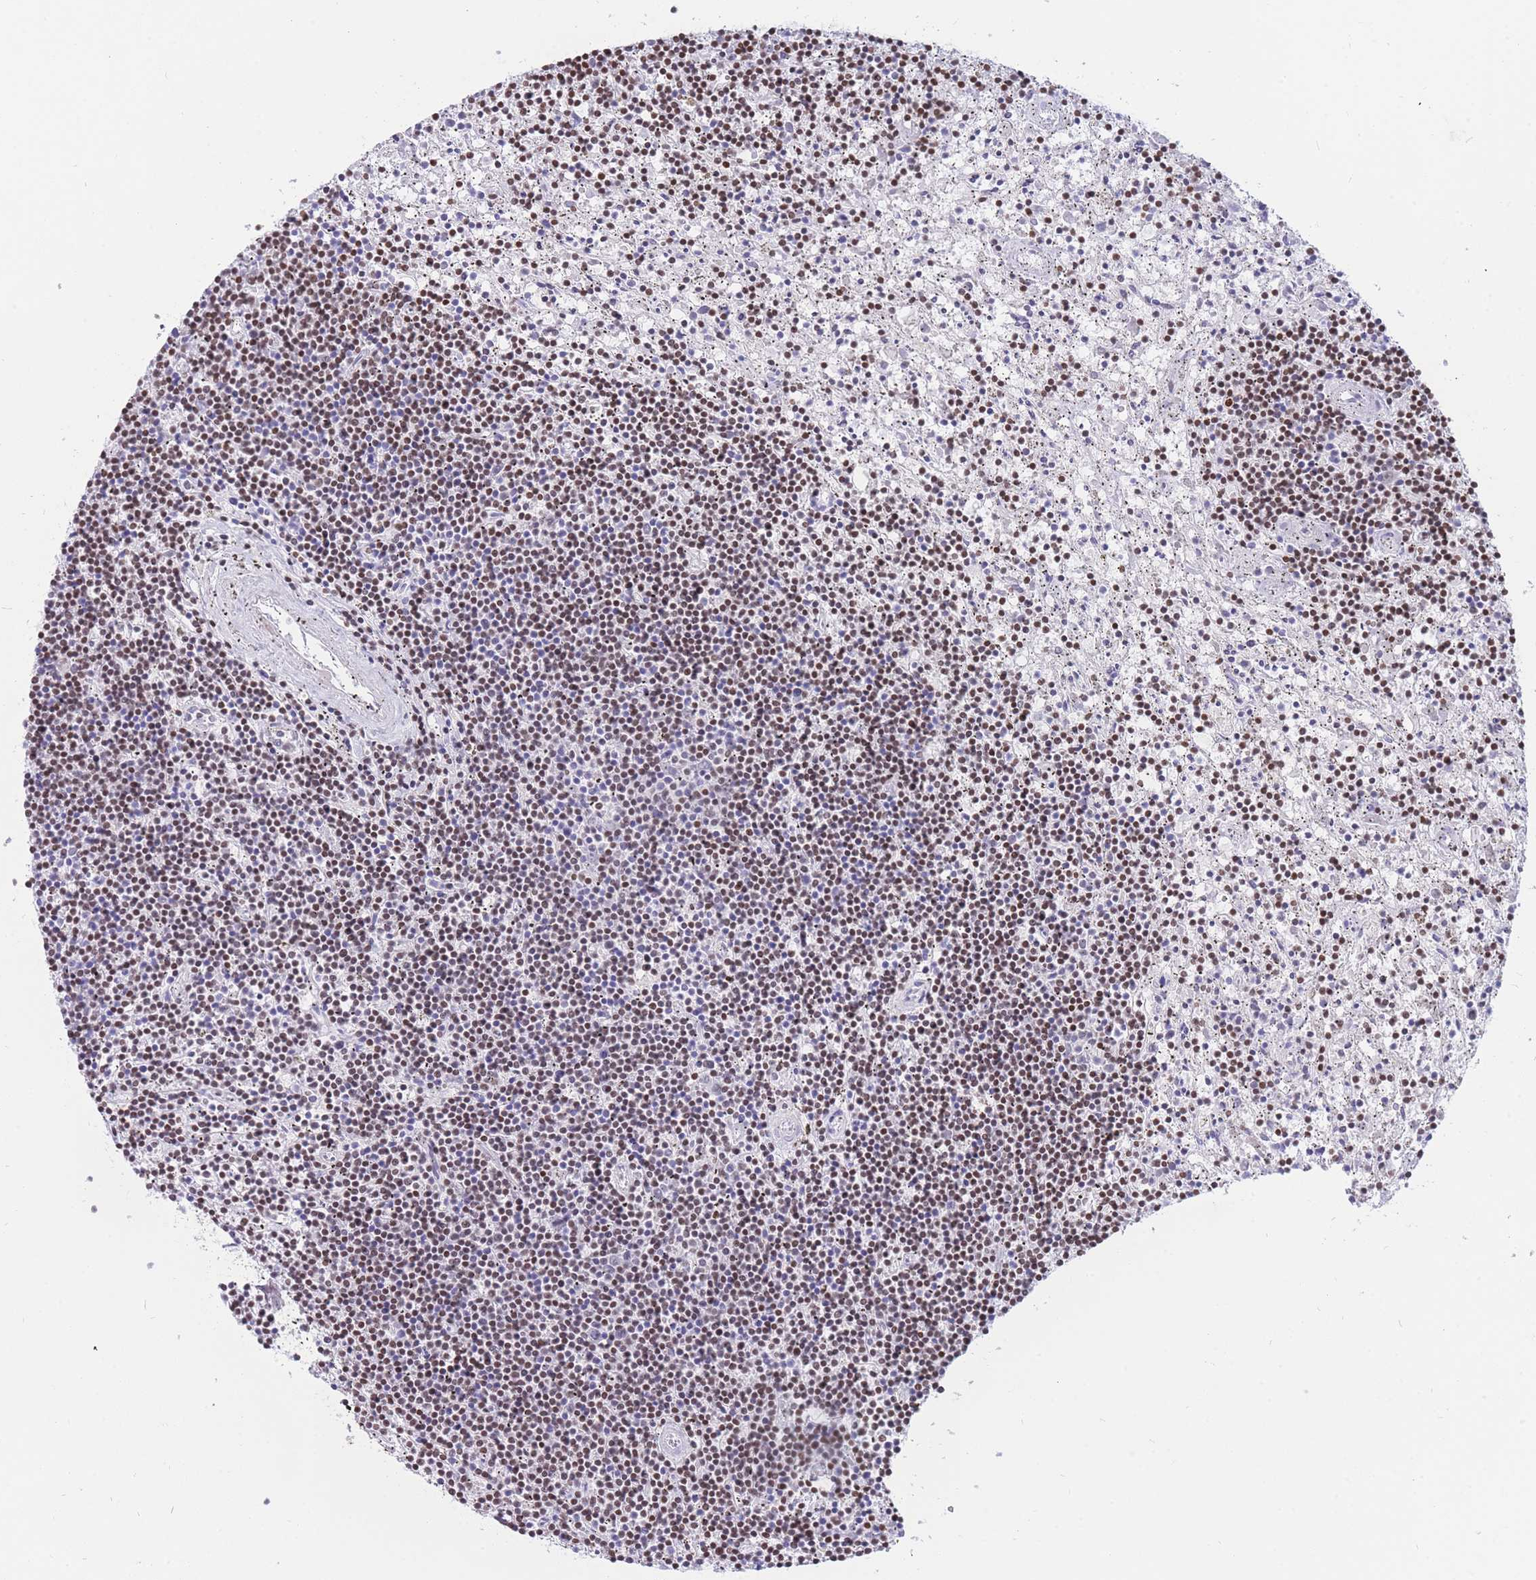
{"staining": {"intensity": "moderate", "quantity": ">75%", "location": "nuclear"}, "tissue": "lymphoma", "cell_type": "Tumor cells", "image_type": "cancer", "snomed": [{"axis": "morphology", "description": "Malignant lymphoma, non-Hodgkin's type, Low grade"}, {"axis": "topography", "description": "Spleen"}], "caption": "The immunohistochemical stain labels moderate nuclear positivity in tumor cells of lymphoma tissue.", "gene": "HMGN1", "patient": {"sex": "male", "age": 76}}